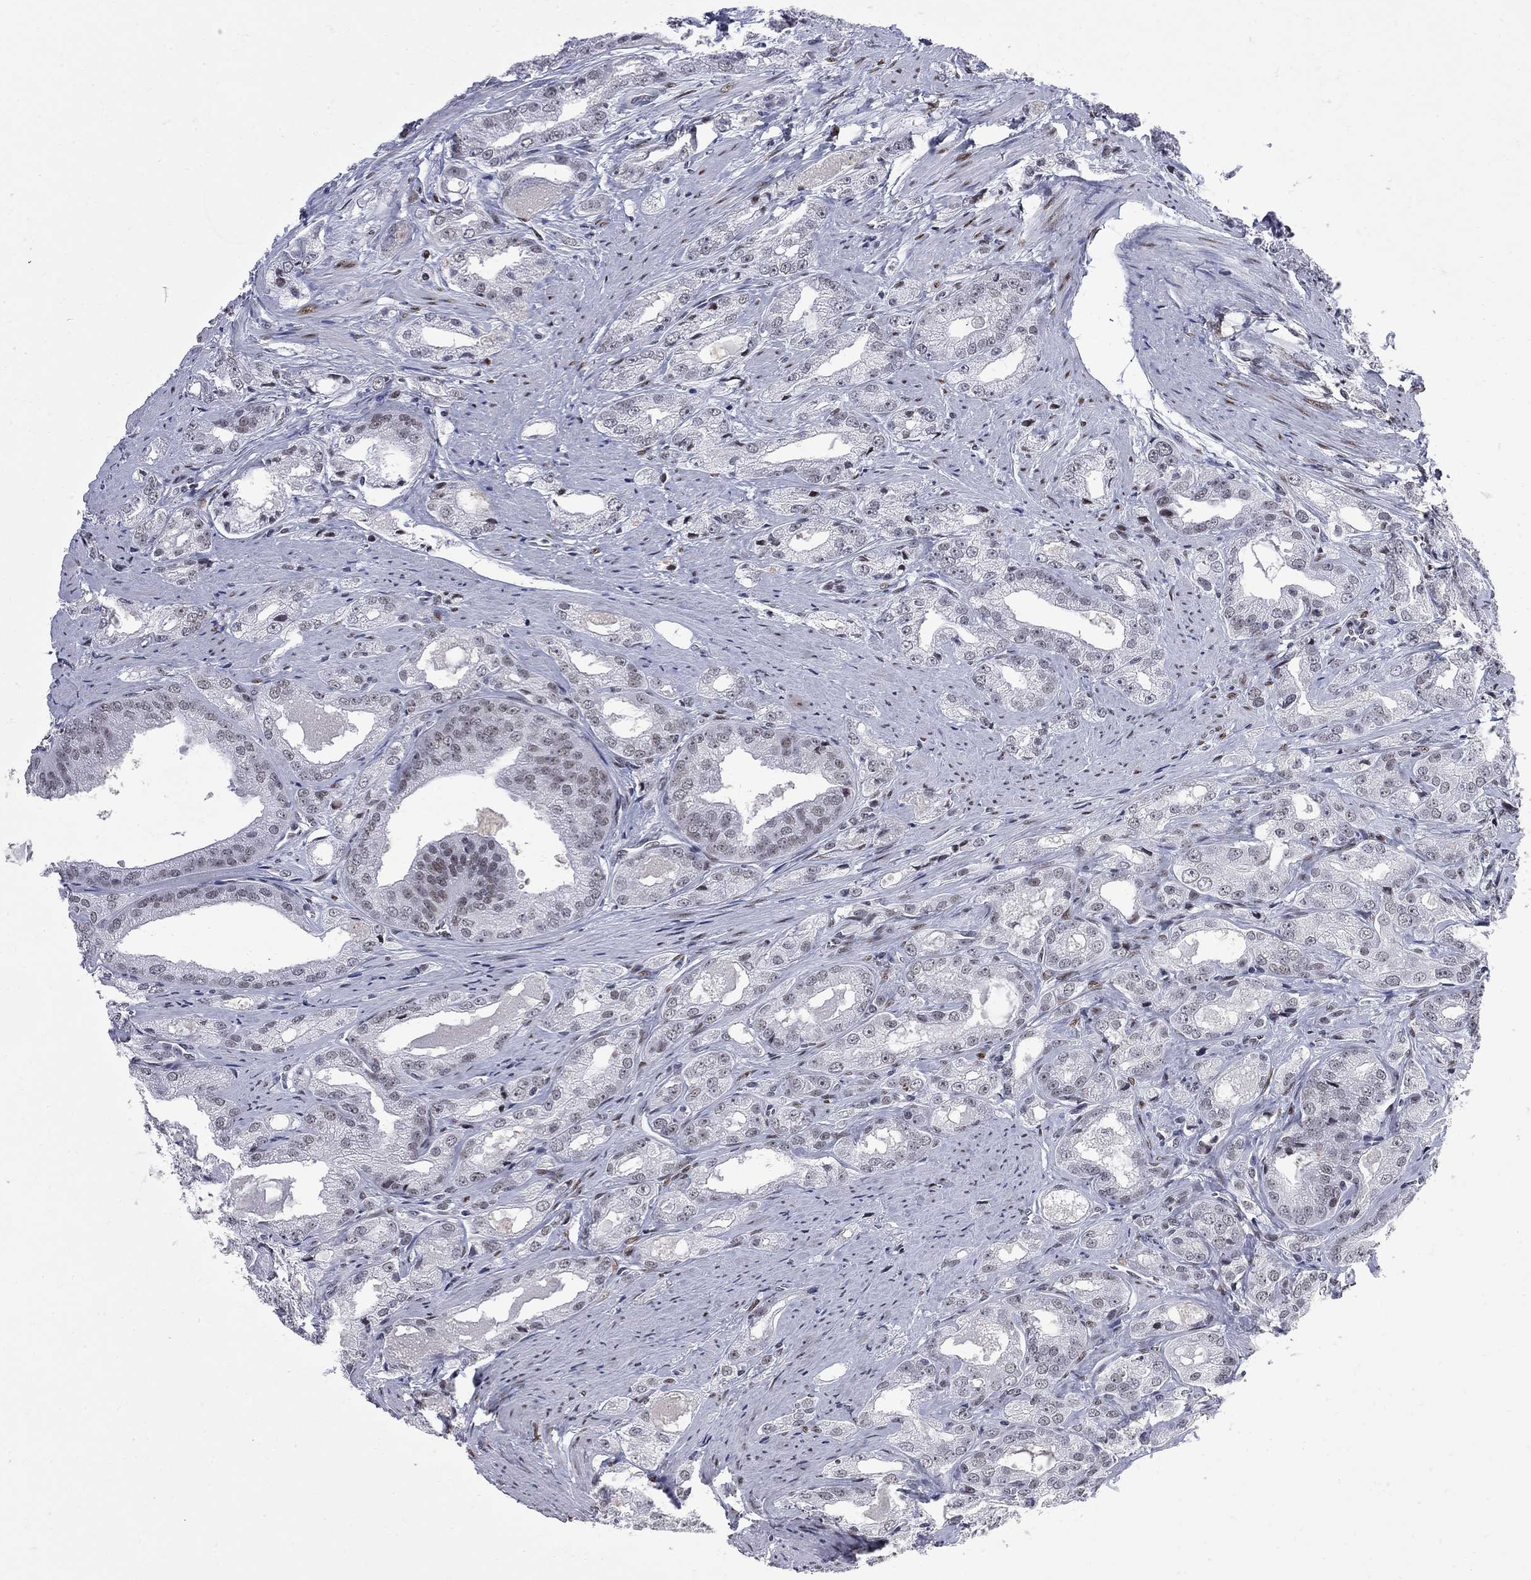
{"staining": {"intensity": "weak", "quantity": "<25%", "location": "nuclear"}, "tissue": "prostate cancer", "cell_type": "Tumor cells", "image_type": "cancer", "snomed": [{"axis": "morphology", "description": "Adenocarcinoma, NOS"}, {"axis": "morphology", "description": "Adenocarcinoma, High grade"}, {"axis": "topography", "description": "Prostate"}], "caption": "Prostate cancer (adenocarcinoma (high-grade)) stained for a protein using IHC exhibits no staining tumor cells.", "gene": "ZBTB47", "patient": {"sex": "male", "age": 70}}